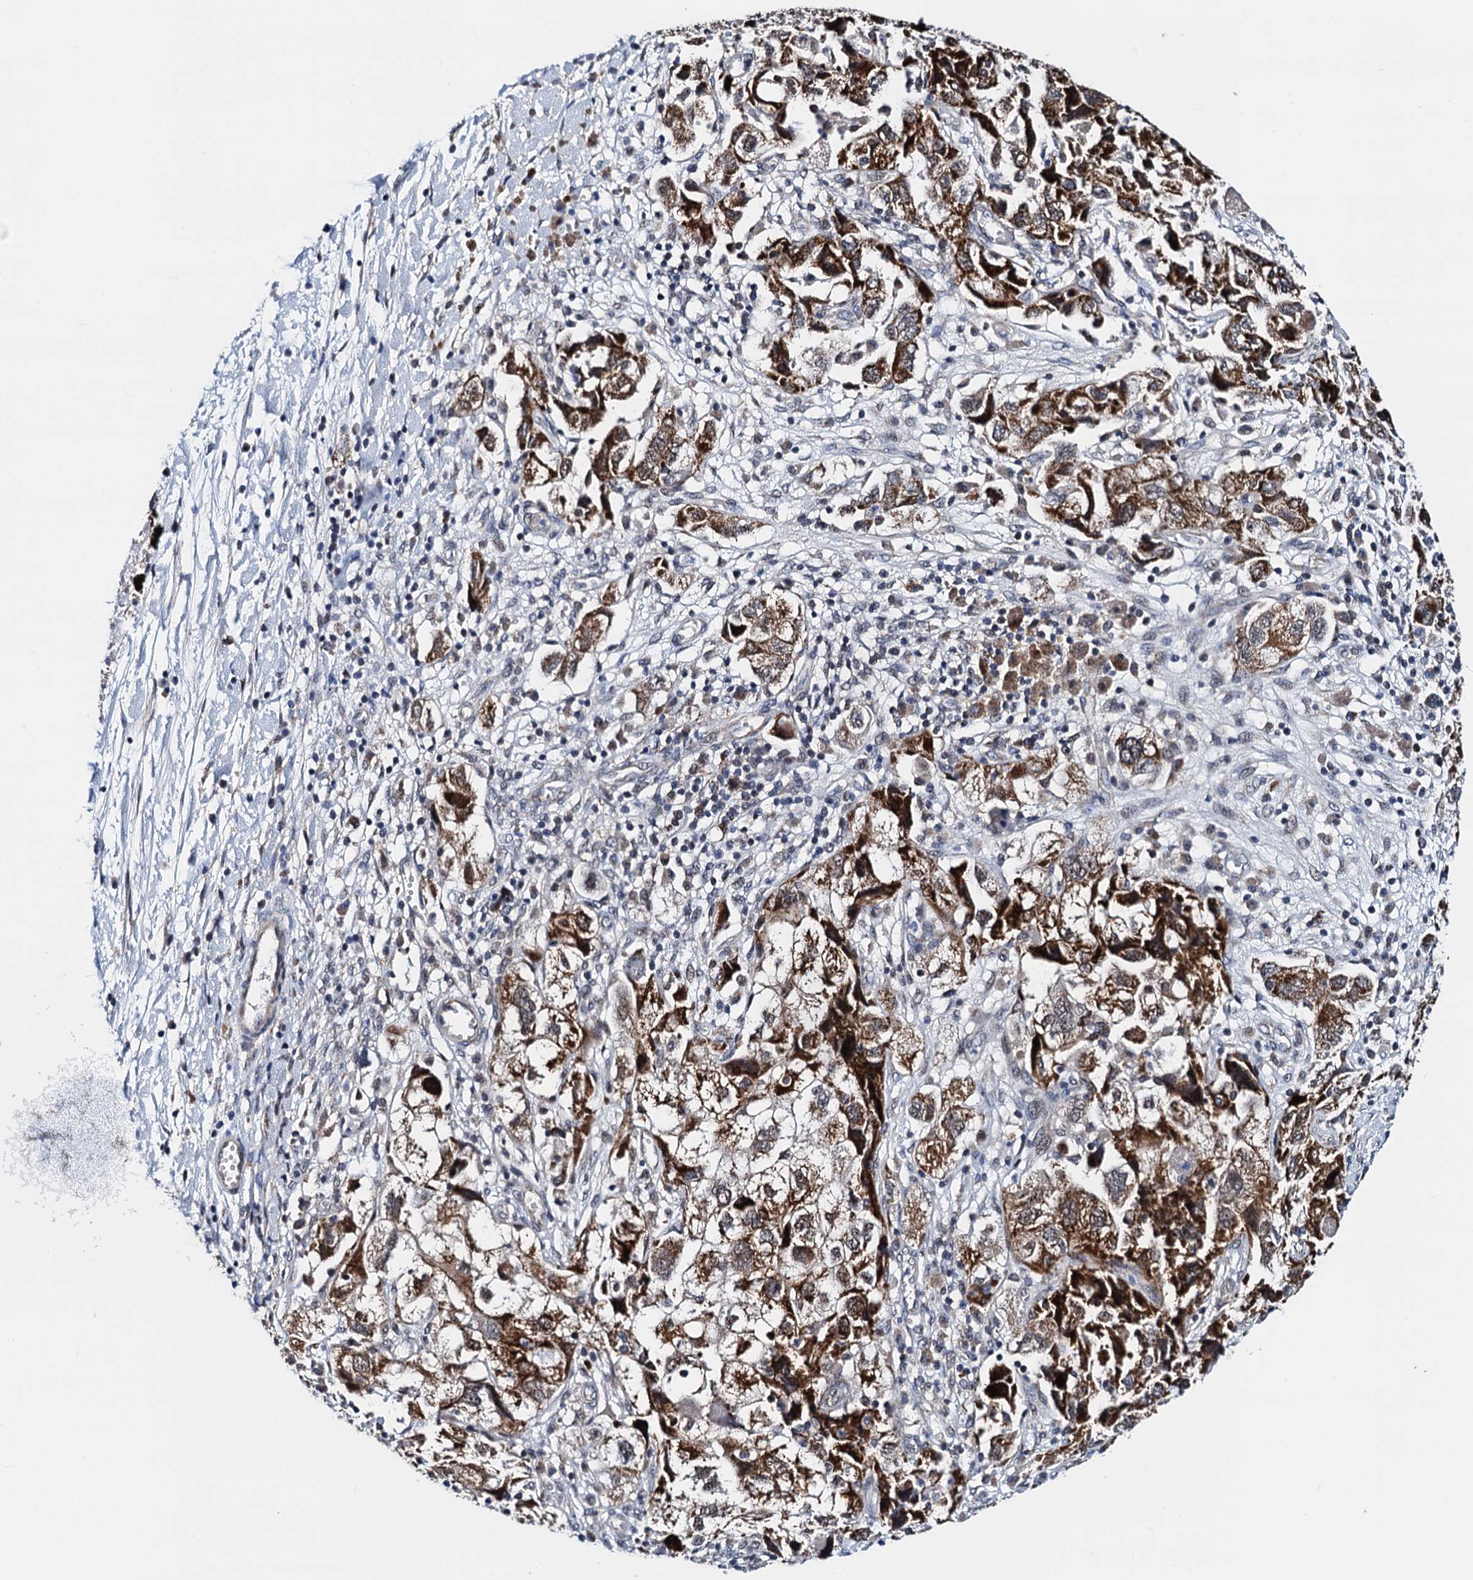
{"staining": {"intensity": "strong", "quantity": ">75%", "location": "cytoplasmic/membranous"}, "tissue": "ovarian cancer", "cell_type": "Tumor cells", "image_type": "cancer", "snomed": [{"axis": "morphology", "description": "Carcinoma, NOS"}, {"axis": "morphology", "description": "Cystadenocarcinoma, serous, NOS"}, {"axis": "topography", "description": "Ovary"}], "caption": "A high-resolution micrograph shows immunohistochemistry staining of carcinoma (ovarian), which exhibits strong cytoplasmic/membranous positivity in approximately >75% of tumor cells. (IHC, brightfield microscopy, high magnification).", "gene": "COA4", "patient": {"sex": "female", "age": 69}}